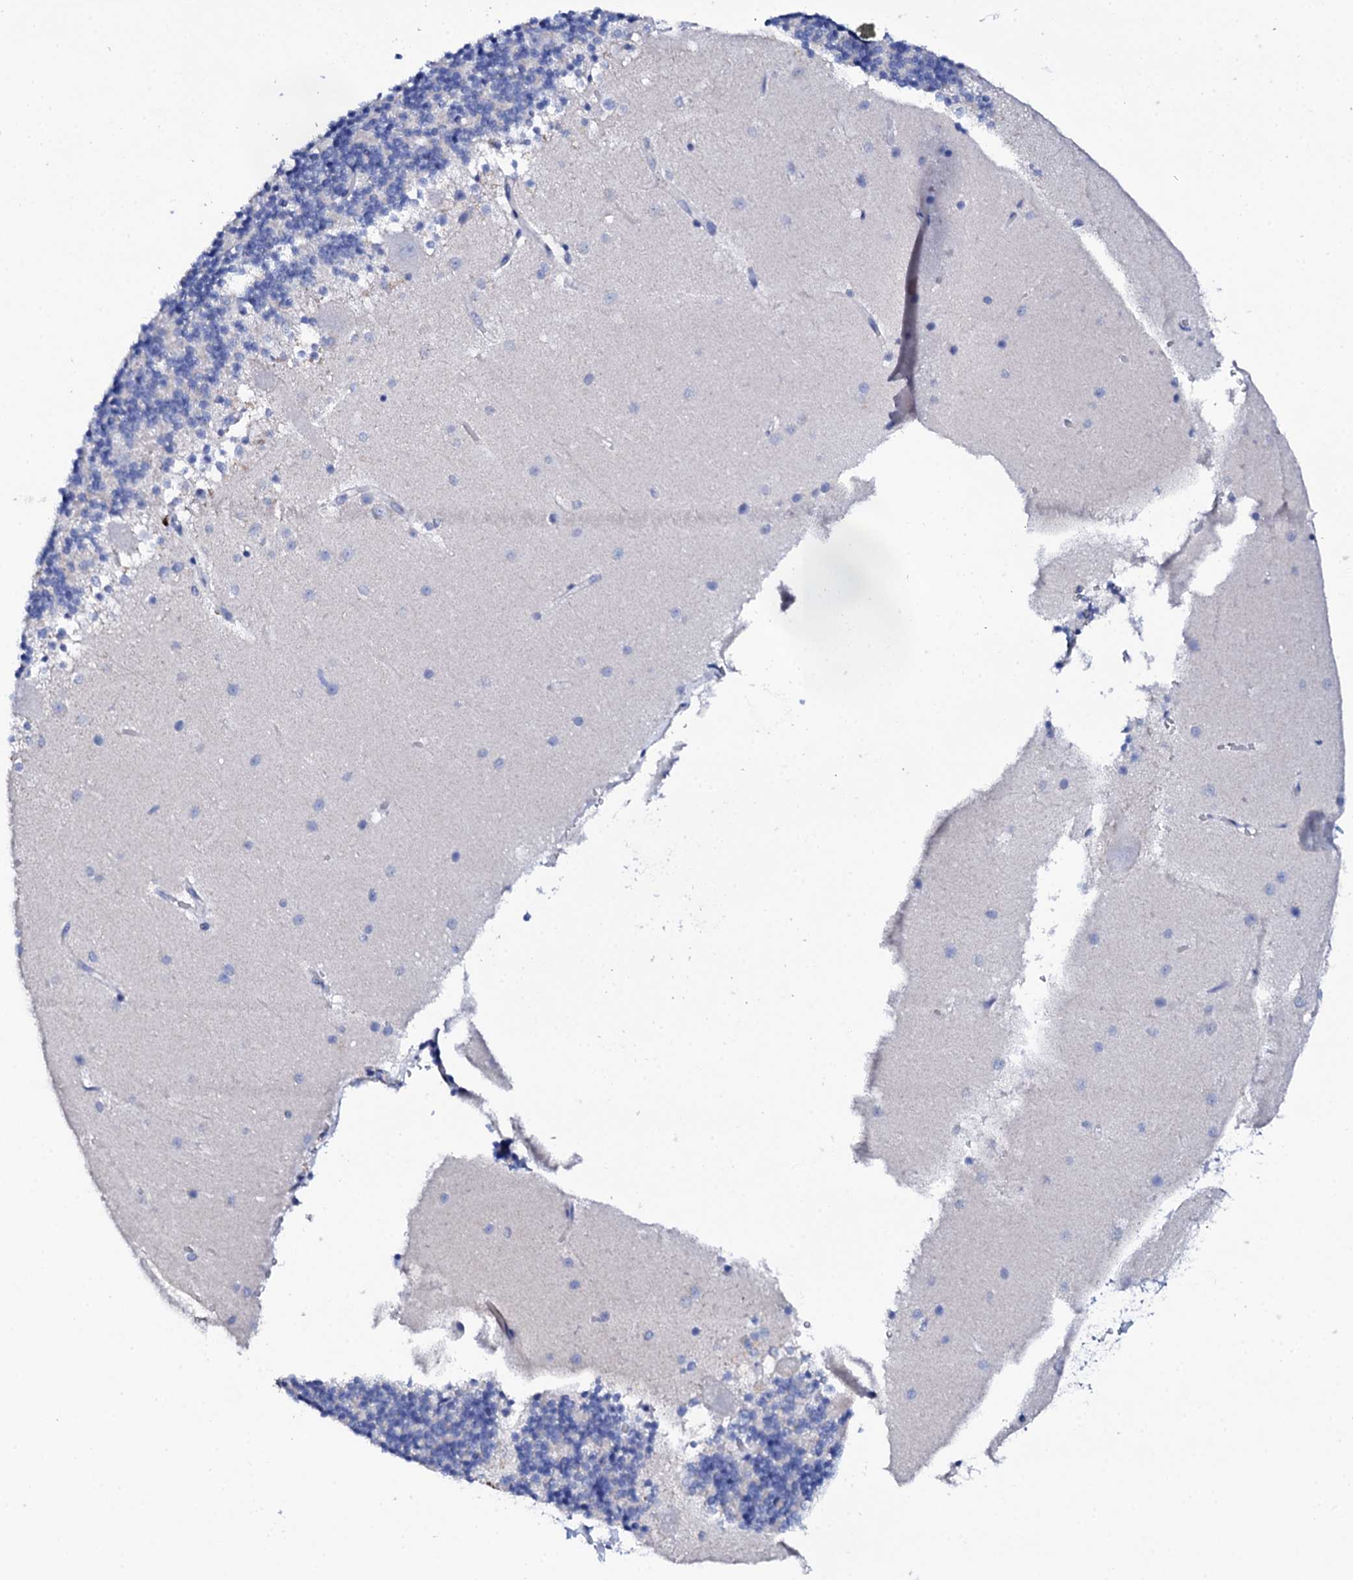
{"staining": {"intensity": "negative", "quantity": "none", "location": "none"}, "tissue": "cerebellum", "cell_type": "Cells in granular layer", "image_type": "normal", "snomed": [{"axis": "morphology", "description": "Normal tissue, NOS"}, {"axis": "topography", "description": "Cerebellum"}], "caption": "Cerebellum was stained to show a protein in brown. There is no significant positivity in cells in granular layer. (DAB immunohistochemistry (IHC) with hematoxylin counter stain).", "gene": "NUDT13", "patient": {"sex": "male", "age": 54}}